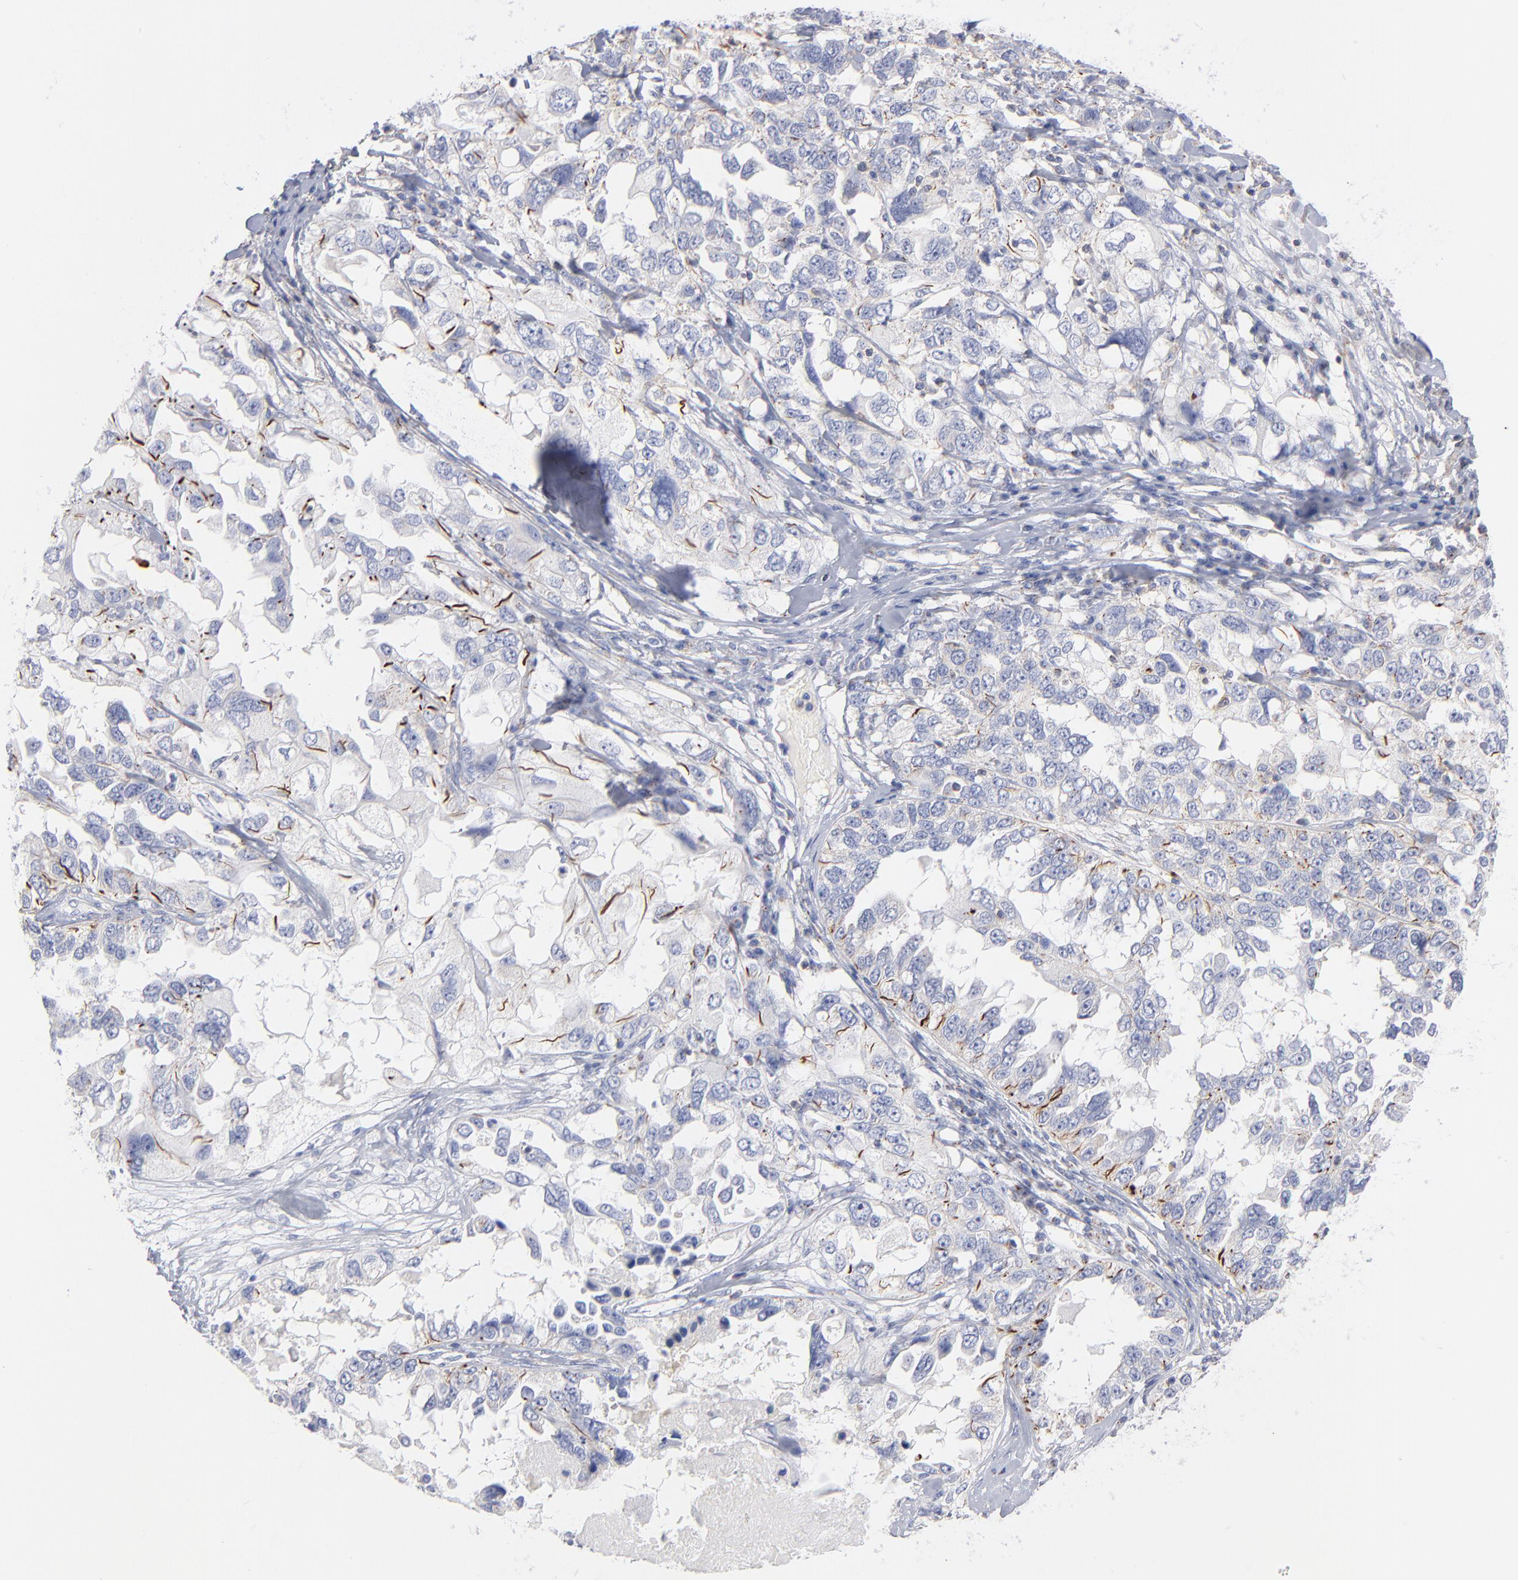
{"staining": {"intensity": "negative", "quantity": "none", "location": "none"}, "tissue": "ovarian cancer", "cell_type": "Tumor cells", "image_type": "cancer", "snomed": [{"axis": "morphology", "description": "Cystadenocarcinoma, serous, NOS"}, {"axis": "topography", "description": "Ovary"}], "caption": "An immunohistochemistry histopathology image of ovarian cancer (serous cystadenocarcinoma) is shown. There is no staining in tumor cells of ovarian cancer (serous cystadenocarcinoma).", "gene": "SEPTIN6", "patient": {"sex": "female", "age": 82}}